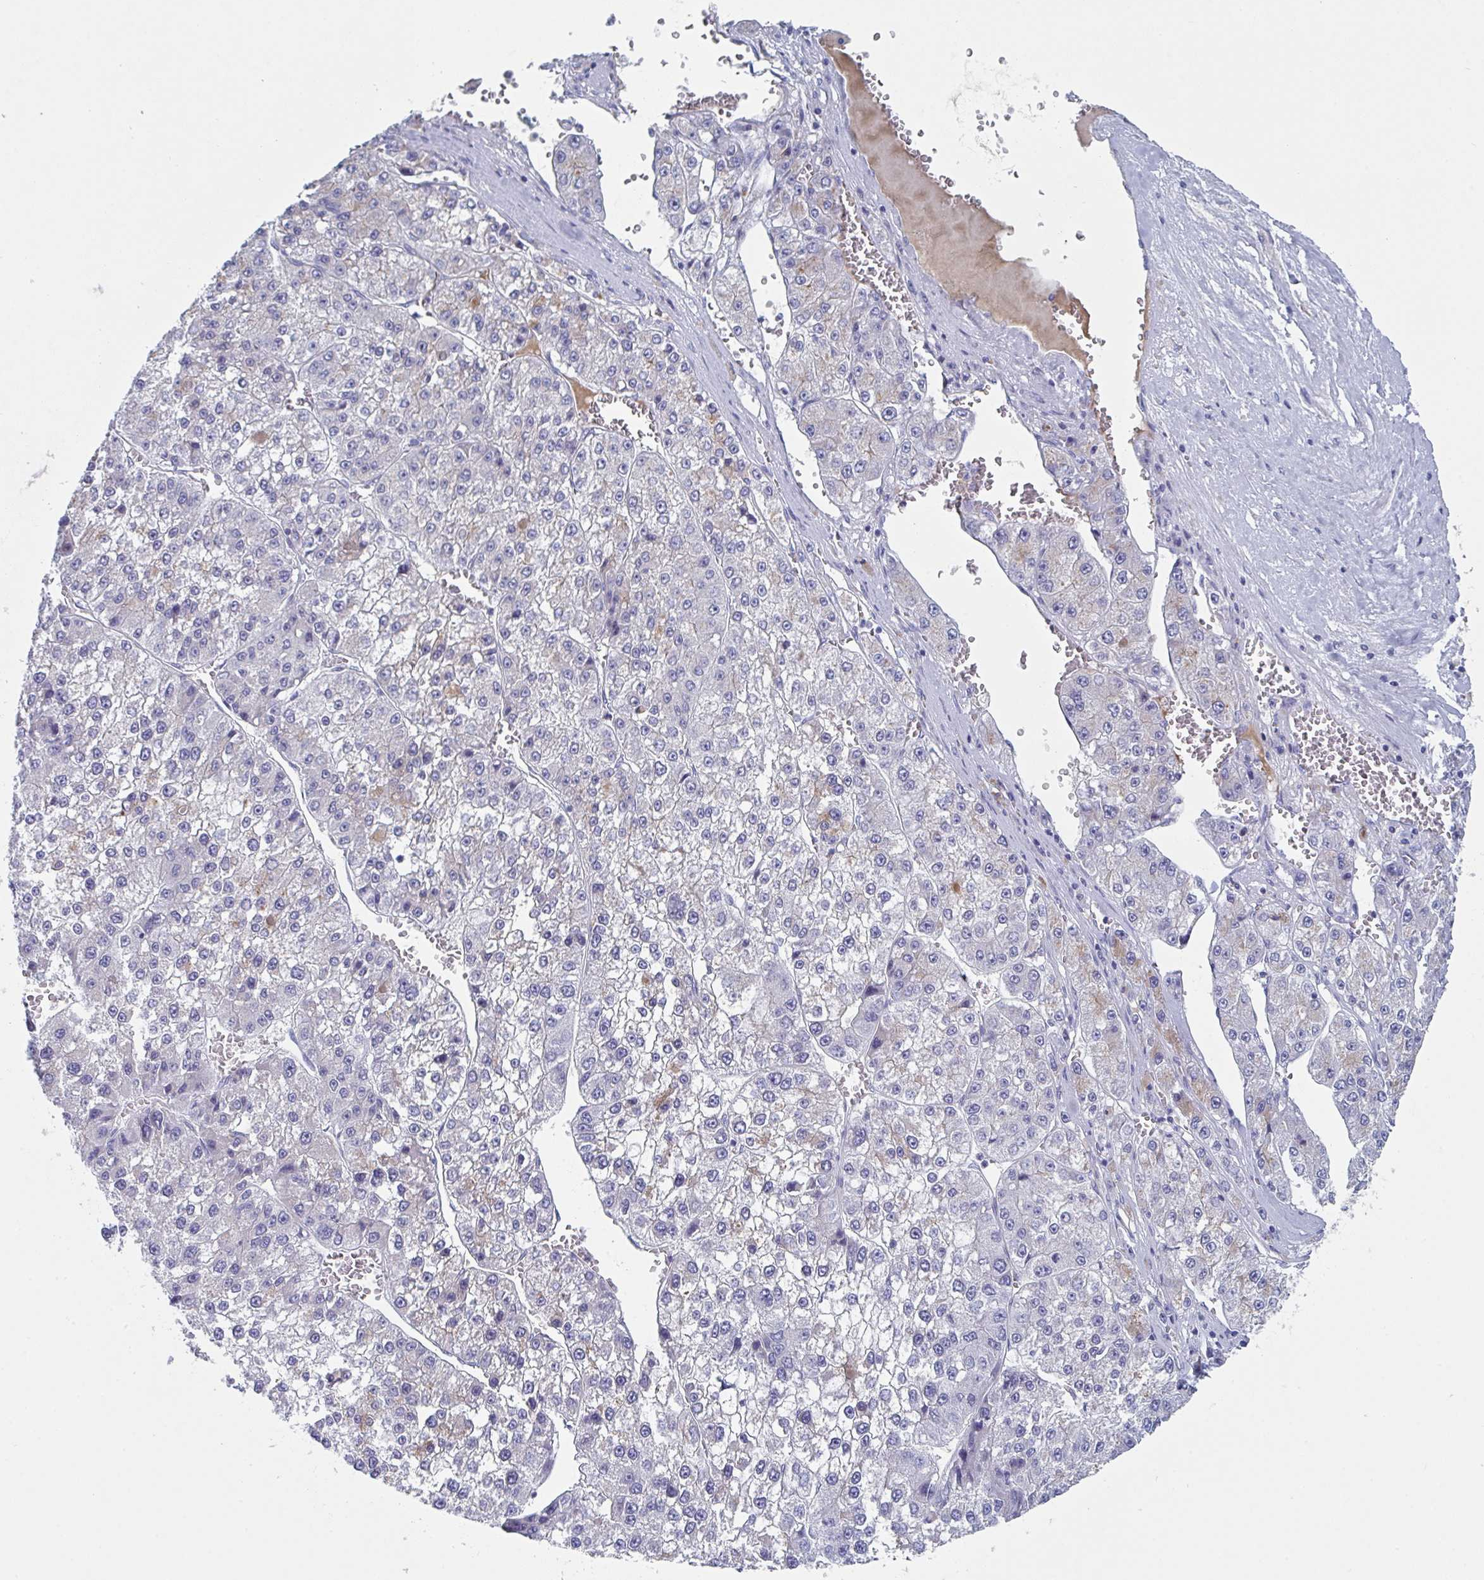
{"staining": {"intensity": "negative", "quantity": "none", "location": "none"}, "tissue": "liver cancer", "cell_type": "Tumor cells", "image_type": "cancer", "snomed": [{"axis": "morphology", "description": "Carcinoma, Hepatocellular, NOS"}, {"axis": "topography", "description": "Liver"}], "caption": "Tumor cells are negative for brown protein staining in liver cancer. (DAB immunohistochemistry visualized using brightfield microscopy, high magnification).", "gene": "NT5C3B", "patient": {"sex": "female", "age": 73}}